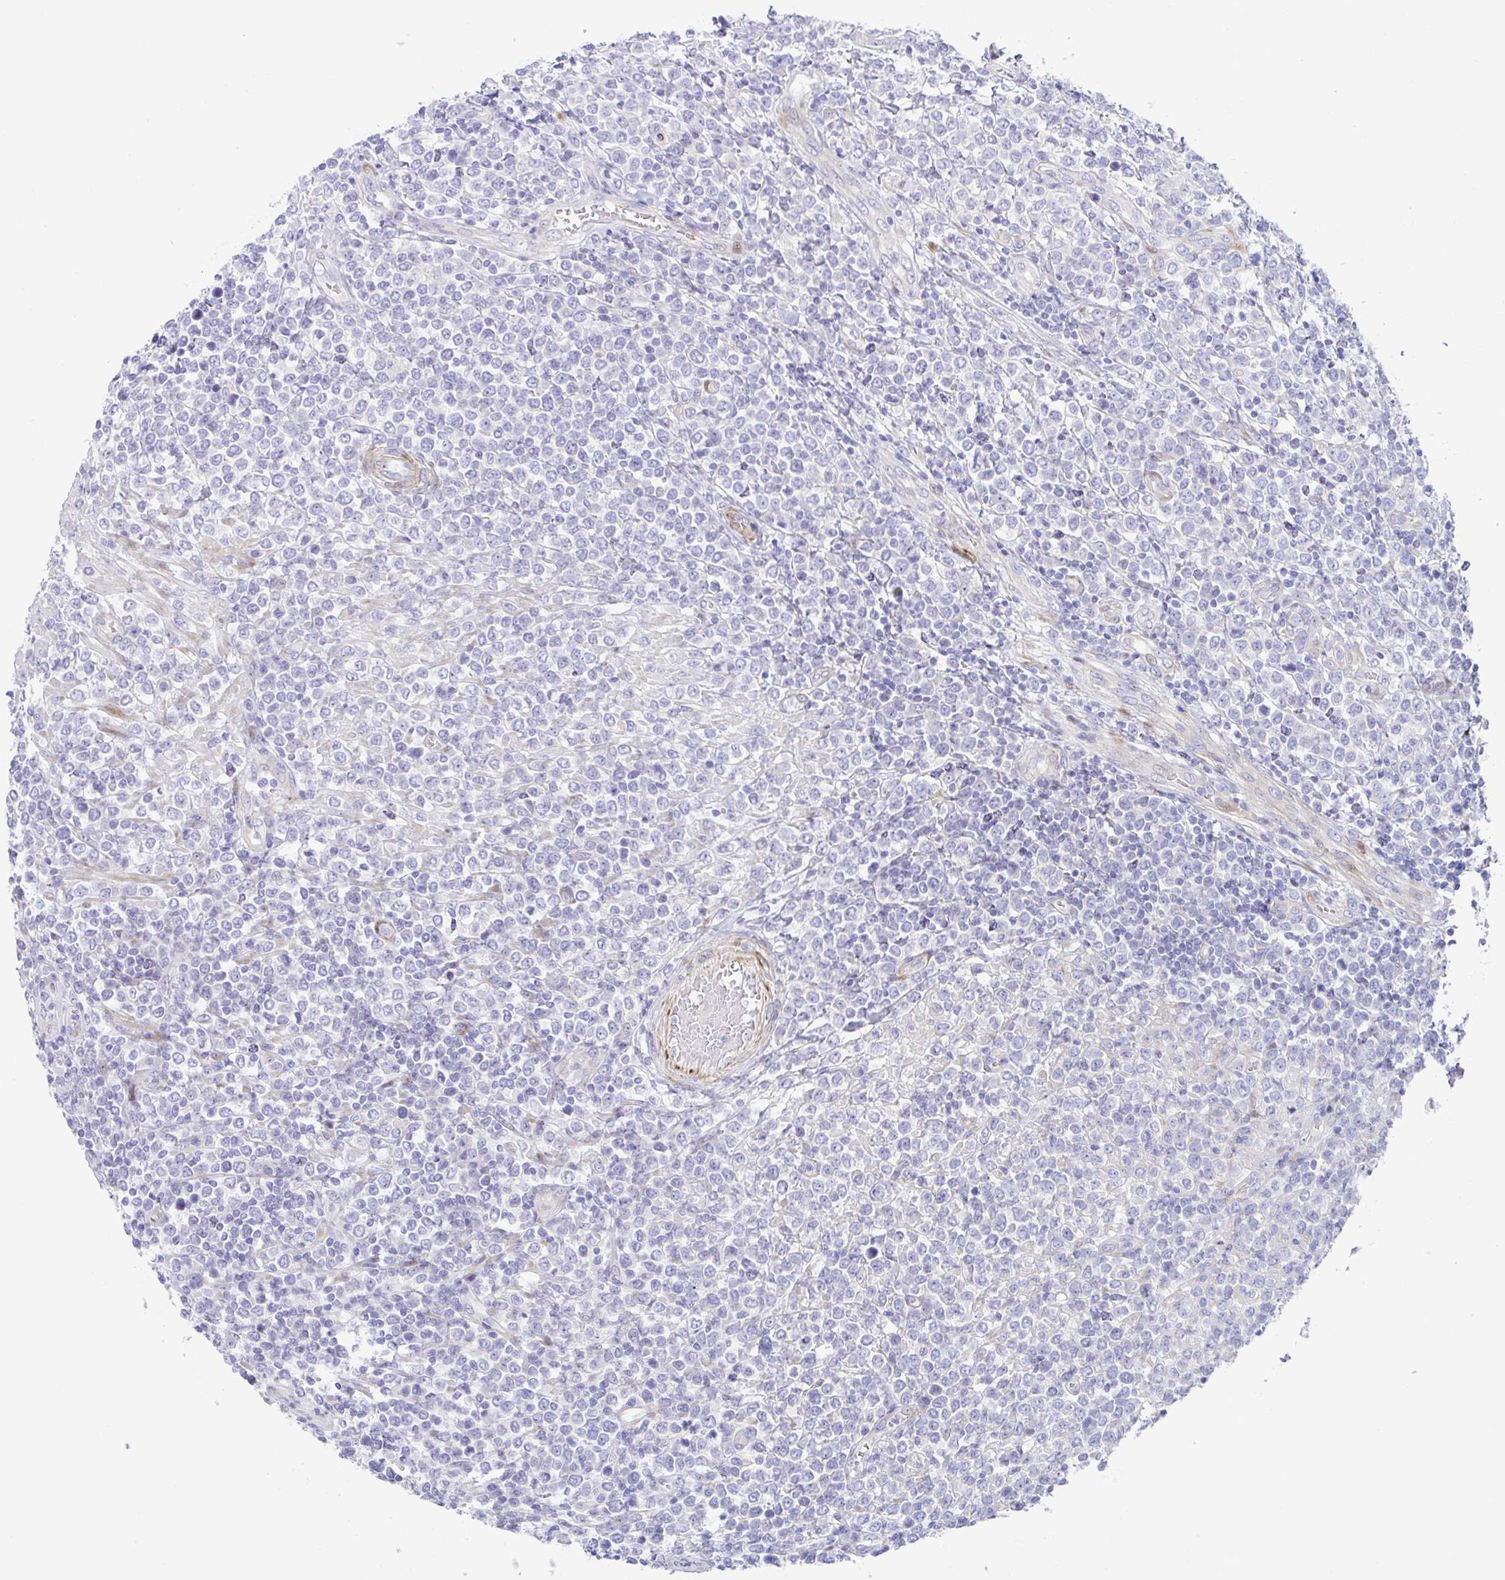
{"staining": {"intensity": "negative", "quantity": "none", "location": "none"}, "tissue": "lymphoma", "cell_type": "Tumor cells", "image_type": "cancer", "snomed": [{"axis": "morphology", "description": "Malignant lymphoma, non-Hodgkin's type, High grade"}, {"axis": "topography", "description": "Soft tissue"}], "caption": "IHC micrograph of malignant lymphoma, non-Hodgkin's type (high-grade) stained for a protein (brown), which displays no staining in tumor cells.", "gene": "ZNF713", "patient": {"sex": "female", "age": 56}}